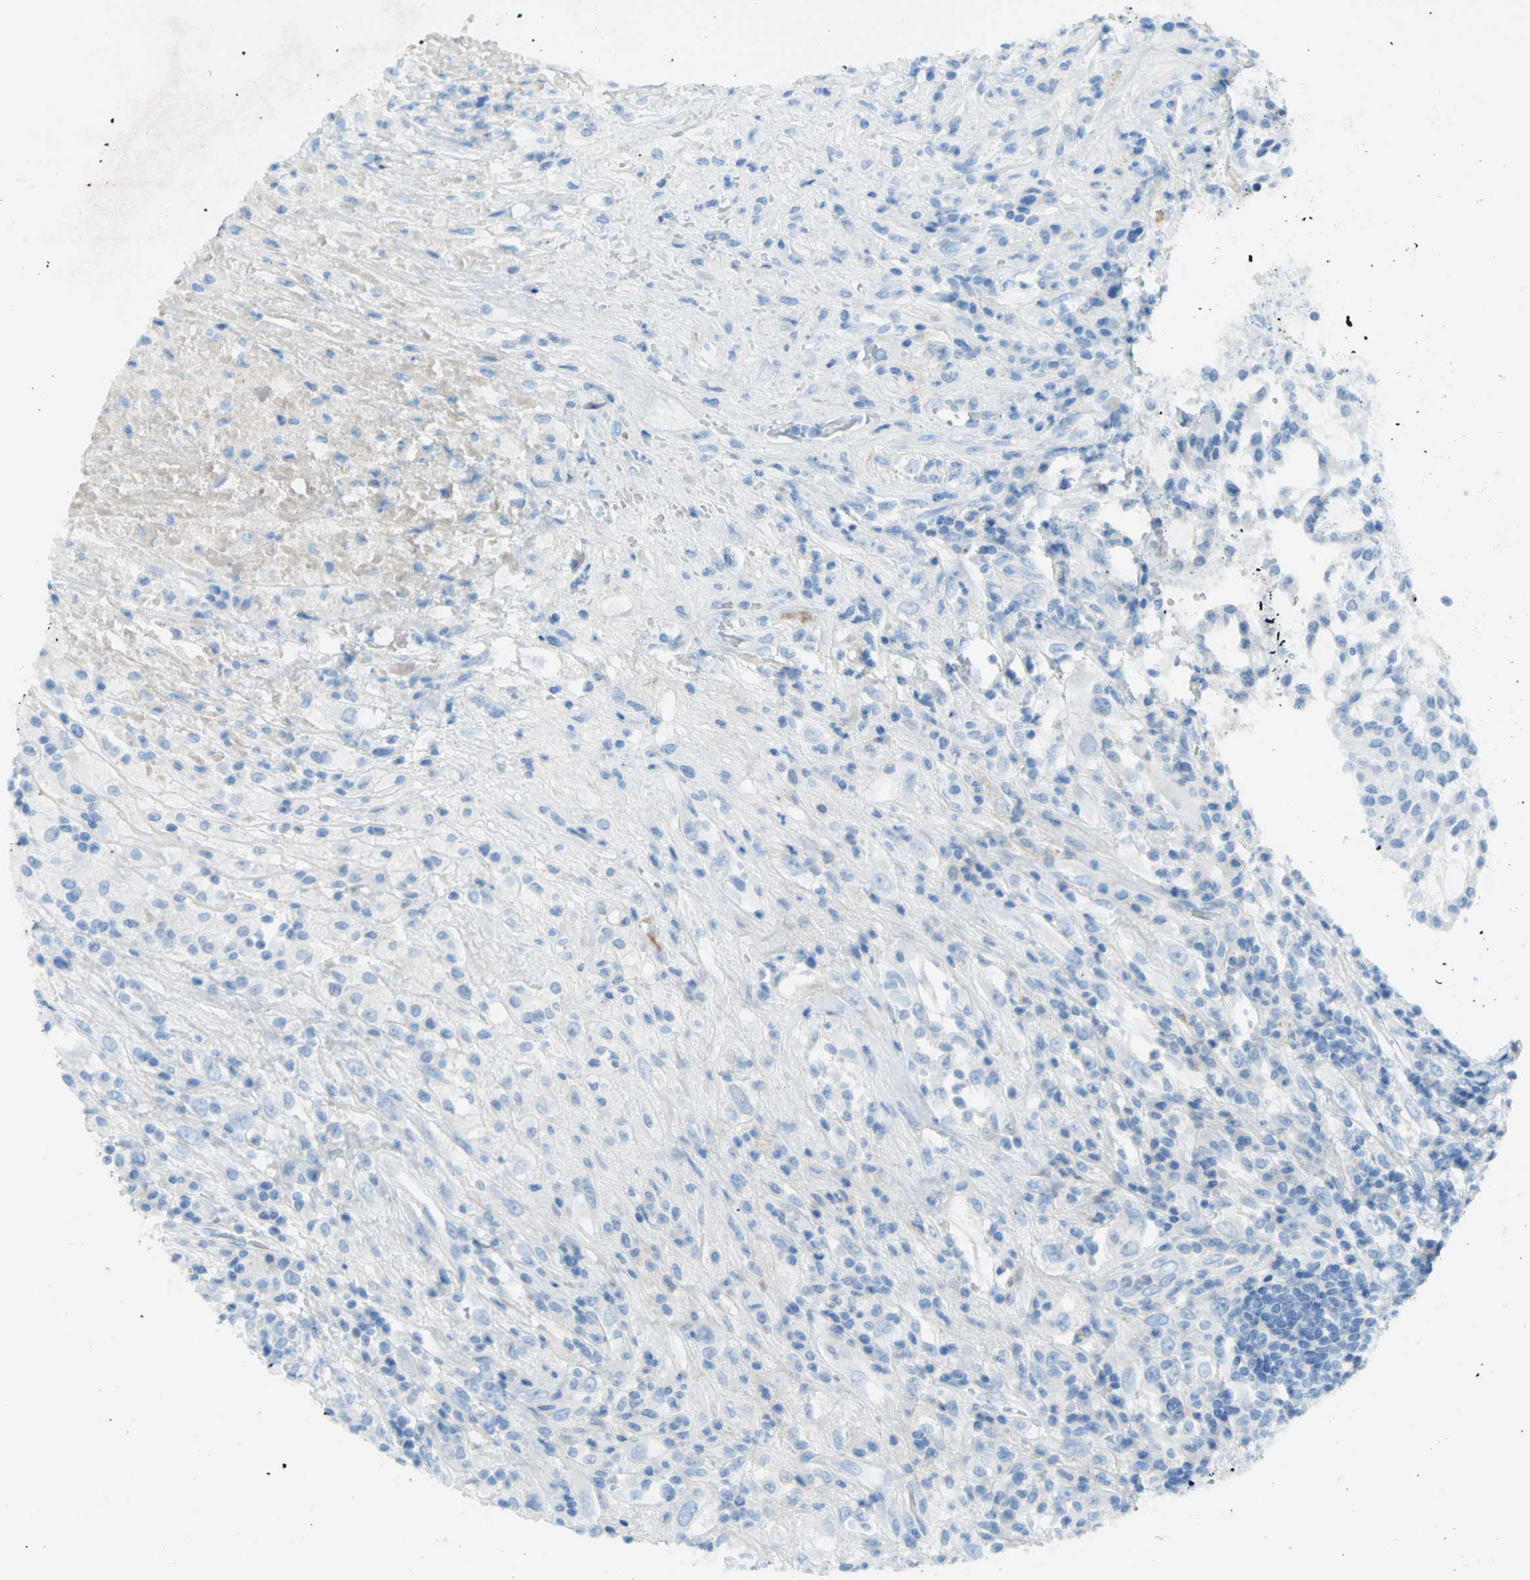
{"staining": {"intensity": "negative", "quantity": "none", "location": "none"}, "tissue": "testis cancer", "cell_type": "Tumor cells", "image_type": "cancer", "snomed": [{"axis": "morphology", "description": "Necrosis, NOS"}, {"axis": "morphology", "description": "Carcinoma, Embryonal, NOS"}, {"axis": "topography", "description": "Testis"}], "caption": "Immunohistochemical staining of human testis cancer displays no significant staining in tumor cells.", "gene": "ZIC1", "patient": {"sex": "male", "age": 19}}